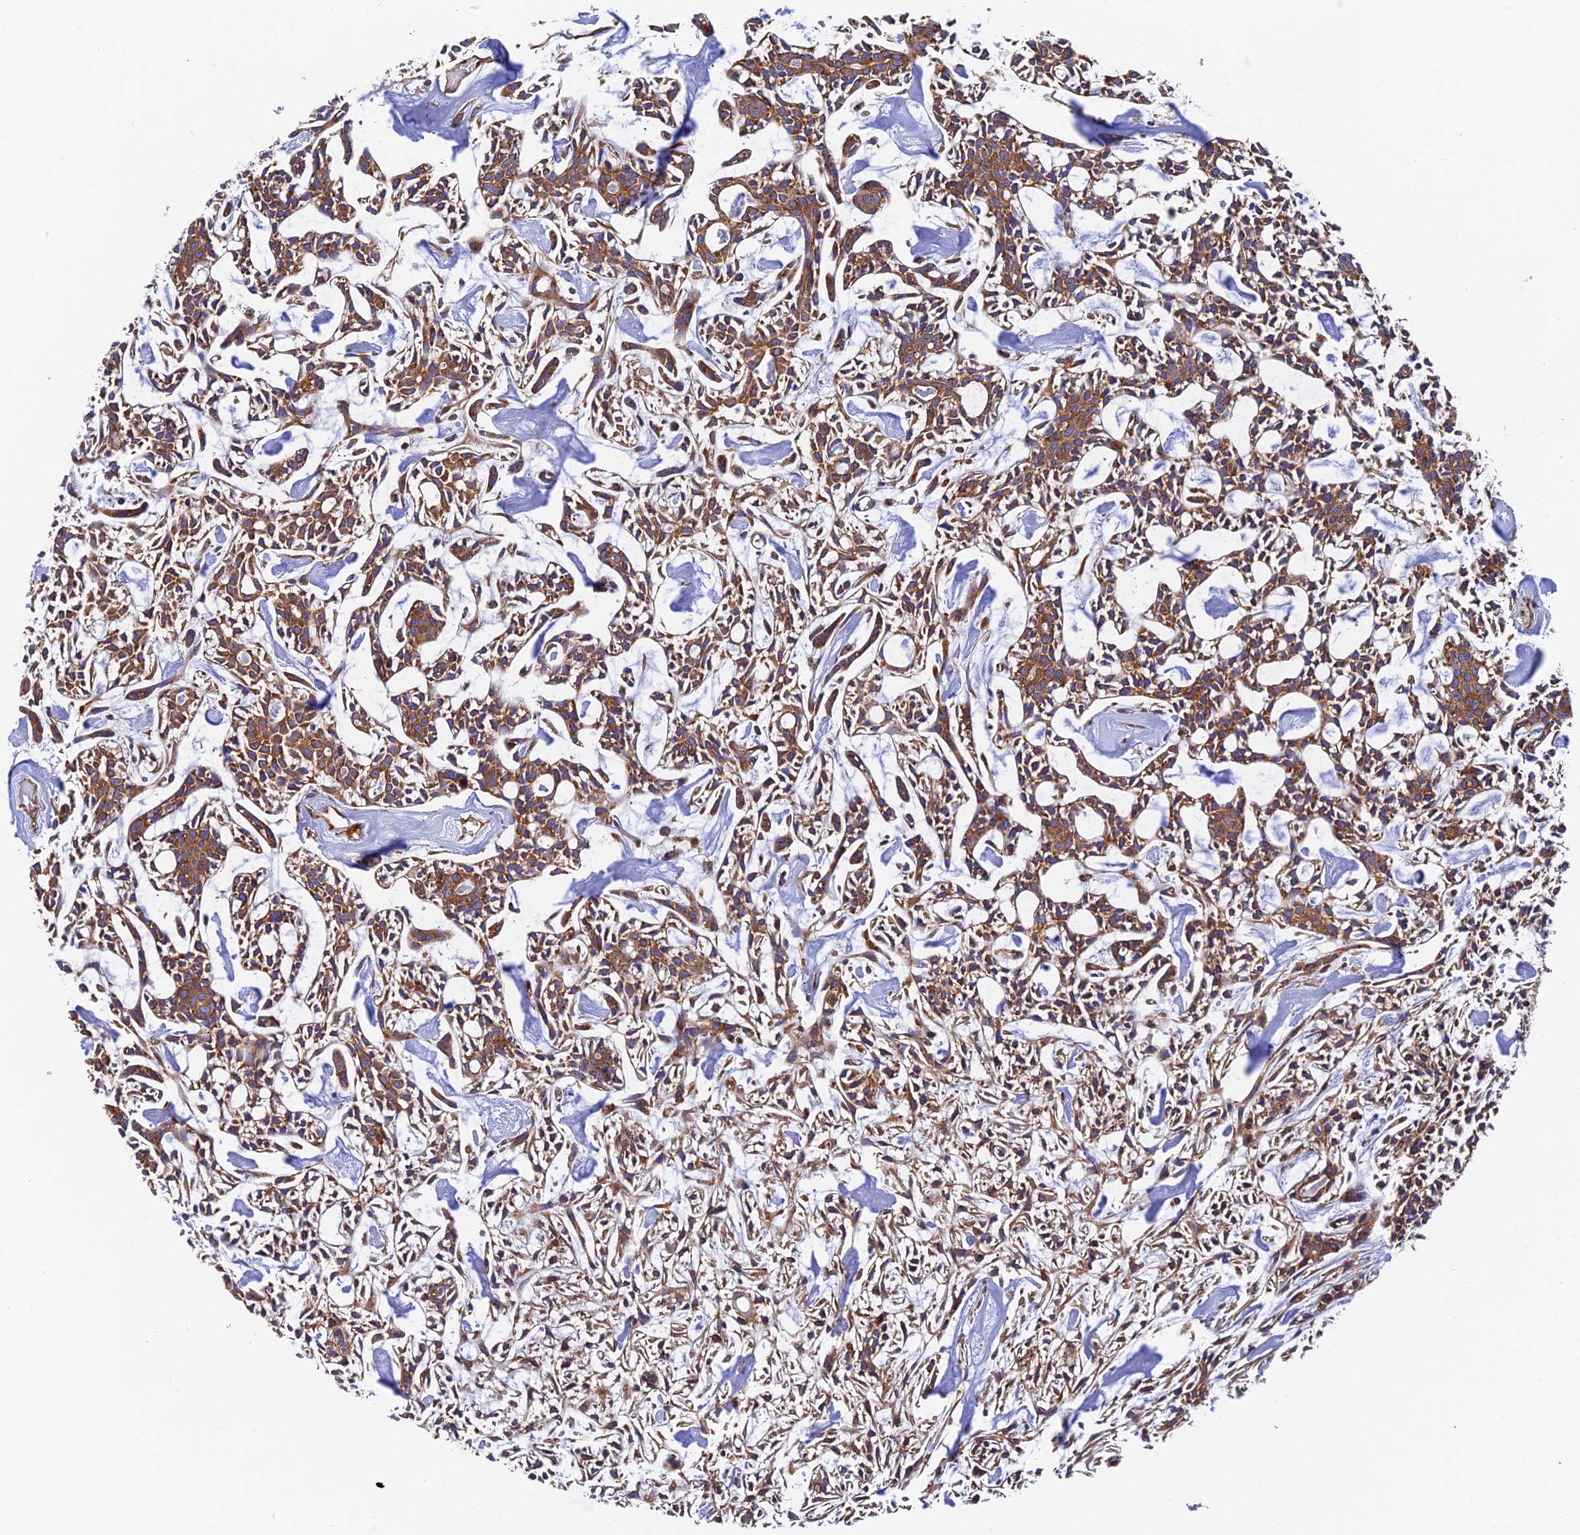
{"staining": {"intensity": "moderate", "quantity": ">75%", "location": "cytoplasmic/membranous"}, "tissue": "head and neck cancer", "cell_type": "Tumor cells", "image_type": "cancer", "snomed": [{"axis": "morphology", "description": "Adenocarcinoma, NOS"}, {"axis": "topography", "description": "Salivary gland"}, {"axis": "topography", "description": "Head-Neck"}], "caption": "High-magnification brightfield microscopy of head and neck cancer (adenocarcinoma) stained with DAB (brown) and counterstained with hematoxylin (blue). tumor cells exhibit moderate cytoplasmic/membranous expression is seen in about>75% of cells.", "gene": "DCTN2", "patient": {"sex": "male", "age": 55}}